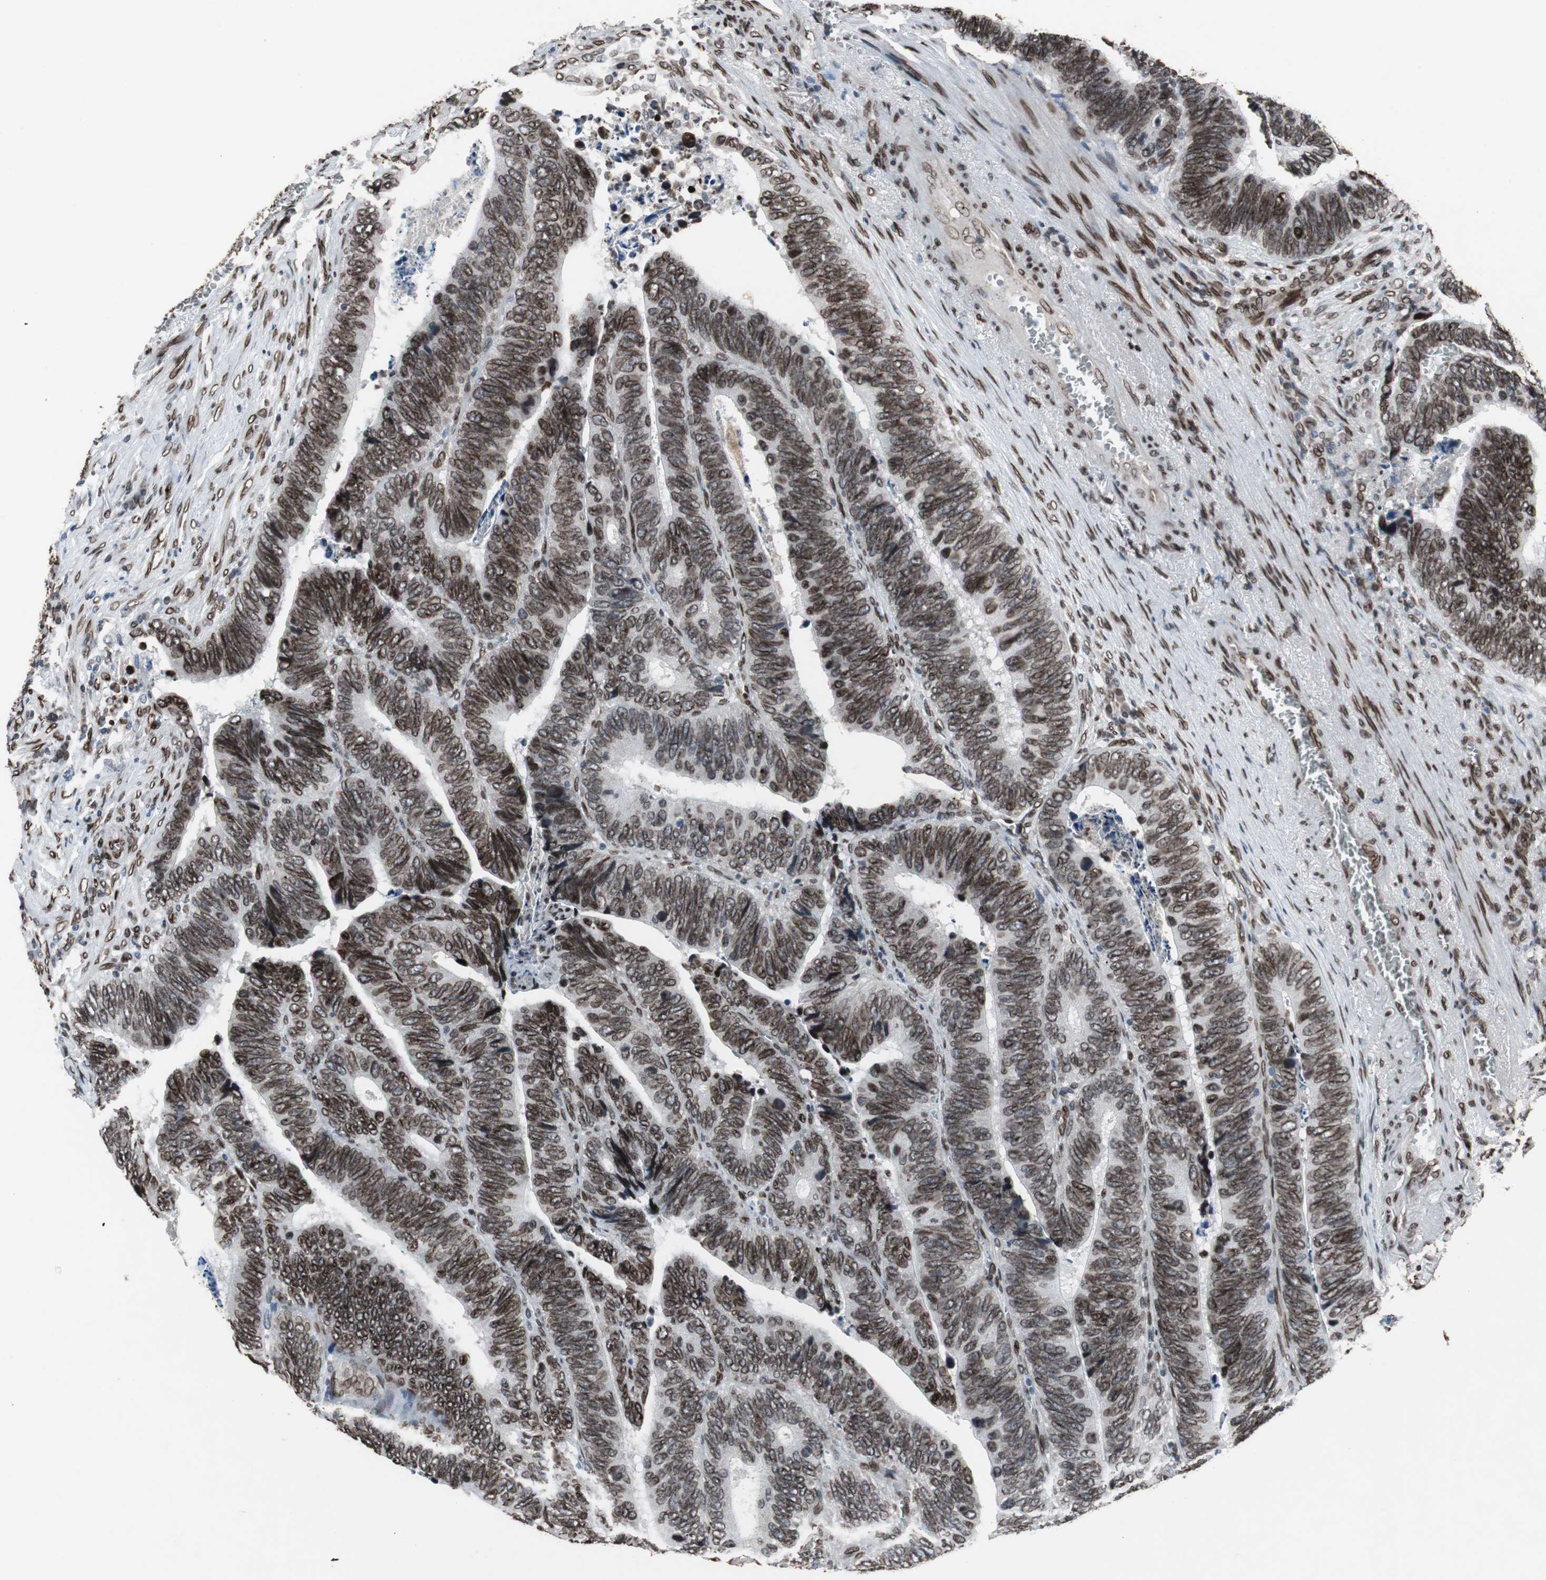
{"staining": {"intensity": "strong", "quantity": ">75%", "location": "cytoplasmic/membranous,nuclear"}, "tissue": "colorectal cancer", "cell_type": "Tumor cells", "image_type": "cancer", "snomed": [{"axis": "morphology", "description": "Adenocarcinoma, NOS"}, {"axis": "topography", "description": "Colon"}], "caption": "A high-resolution micrograph shows immunohistochemistry (IHC) staining of colorectal cancer (adenocarcinoma), which displays strong cytoplasmic/membranous and nuclear expression in about >75% of tumor cells.", "gene": "LMNA", "patient": {"sex": "male", "age": 72}}